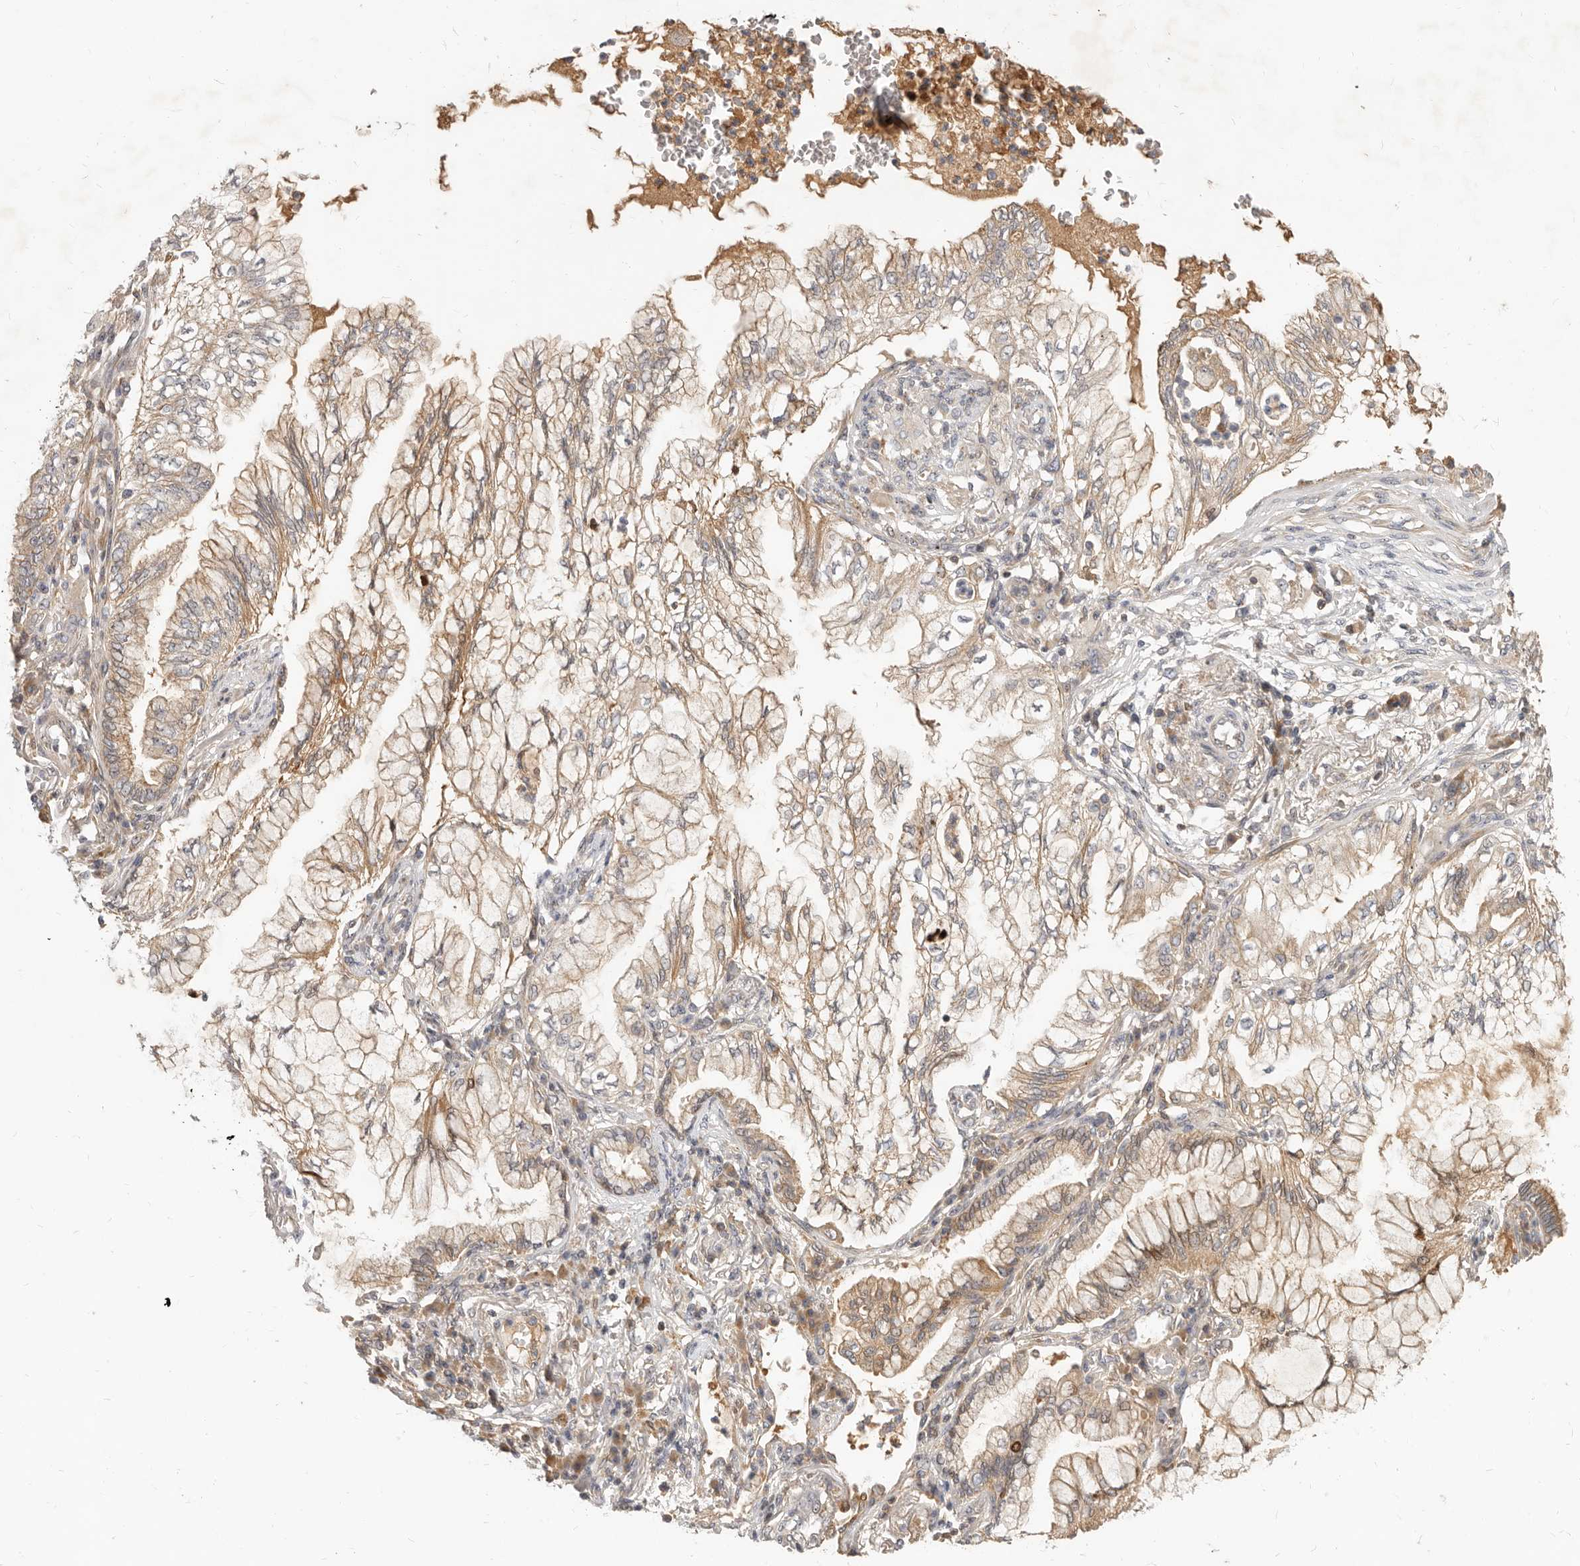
{"staining": {"intensity": "weak", "quantity": ">75%", "location": "cytoplasmic/membranous"}, "tissue": "lung cancer", "cell_type": "Tumor cells", "image_type": "cancer", "snomed": [{"axis": "morphology", "description": "Adenocarcinoma, NOS"}, {"axis": "topography", "description": "Lung"}], "caption": "Brown immunohistochemical staining in human lung cancer displays weak cytoplasmic/membranous positivity in approximately >75% of tumor cells.", "gene": "MICALL2", "patient": {"sex": "female", "age": 70}}